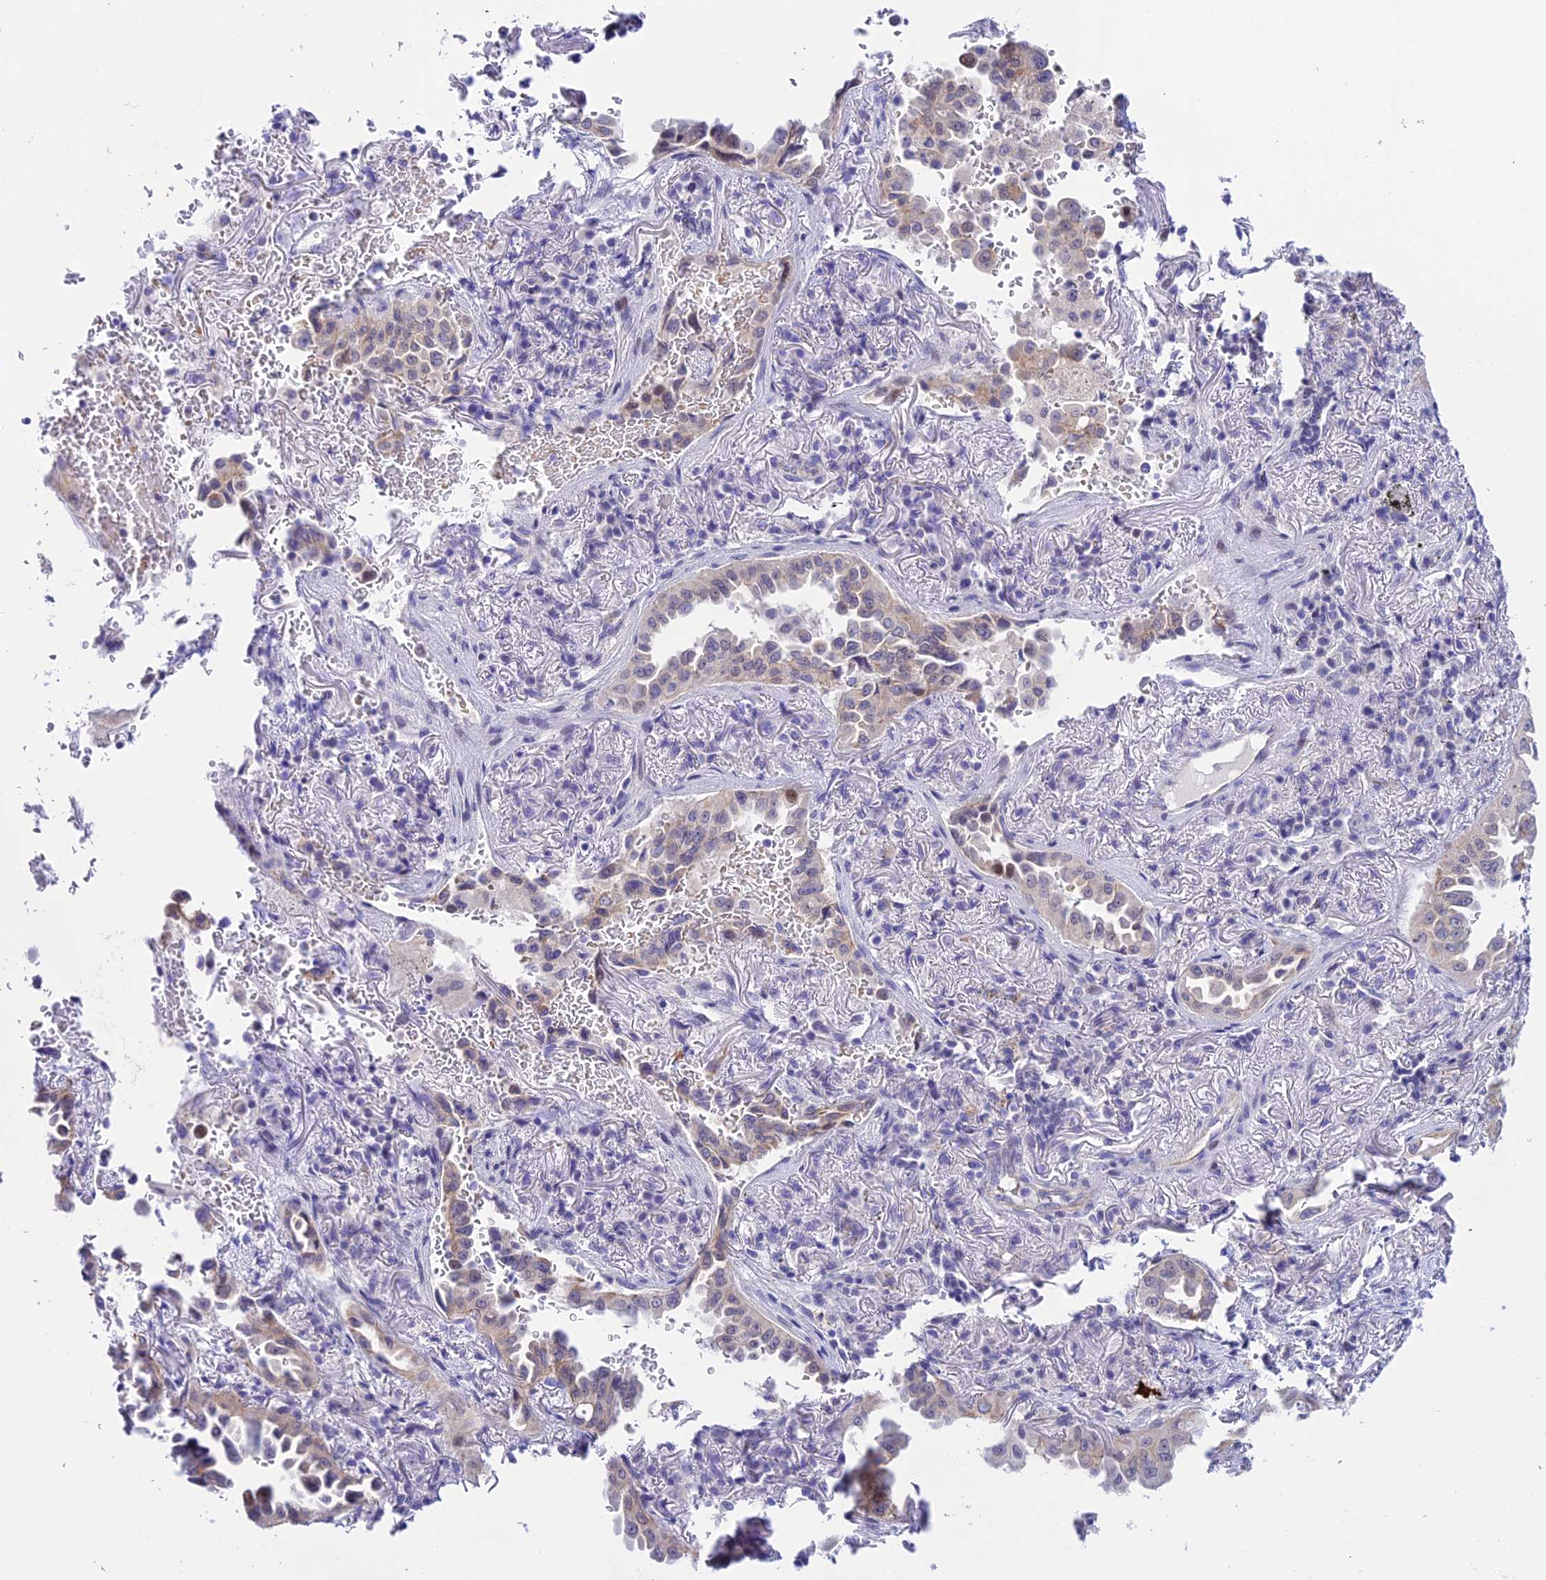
{"staining": {"intensity": "weak", "quantity": "<25%", "location": "cytoplasmic/membranous,nuclear"}, "tissue": "lung cancer", "cell_type": "Tumor cells", "image_type": "cancer", "snomed": [{"axis": "morphology", "description": "Adenocarcinoma, NOS"}, {"axis": "topography", "description": "Lung"}], "caption": "Lung cancer was stained to show a protein in brown. There is no significant staining in tumor cells.", "gene": "RASGEF1B", "patient": {"sex": "female", "age": 69}}